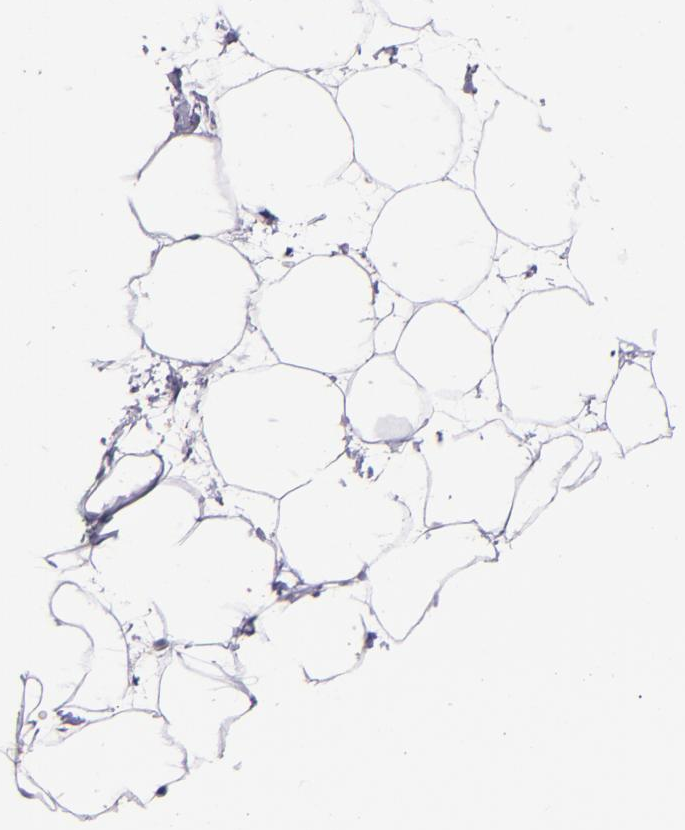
{"staining": {"intensity": "negative", "quantity": "none", "location": "none"}, "tissue": "adipose tissue", "cell_type": "Adipocytes", "image_type": "normal", "snomed": [{"axis": "morphology", "description": "Normal tissue, NOS"}, {"axis": "topography", "description": "Breast"}], "caption": "The immunohistochemistry image has no significant expression in adipocytes of adipose tissue.", "gene": "PAPPA", "patient": {"sex": "female", "age": 22}}